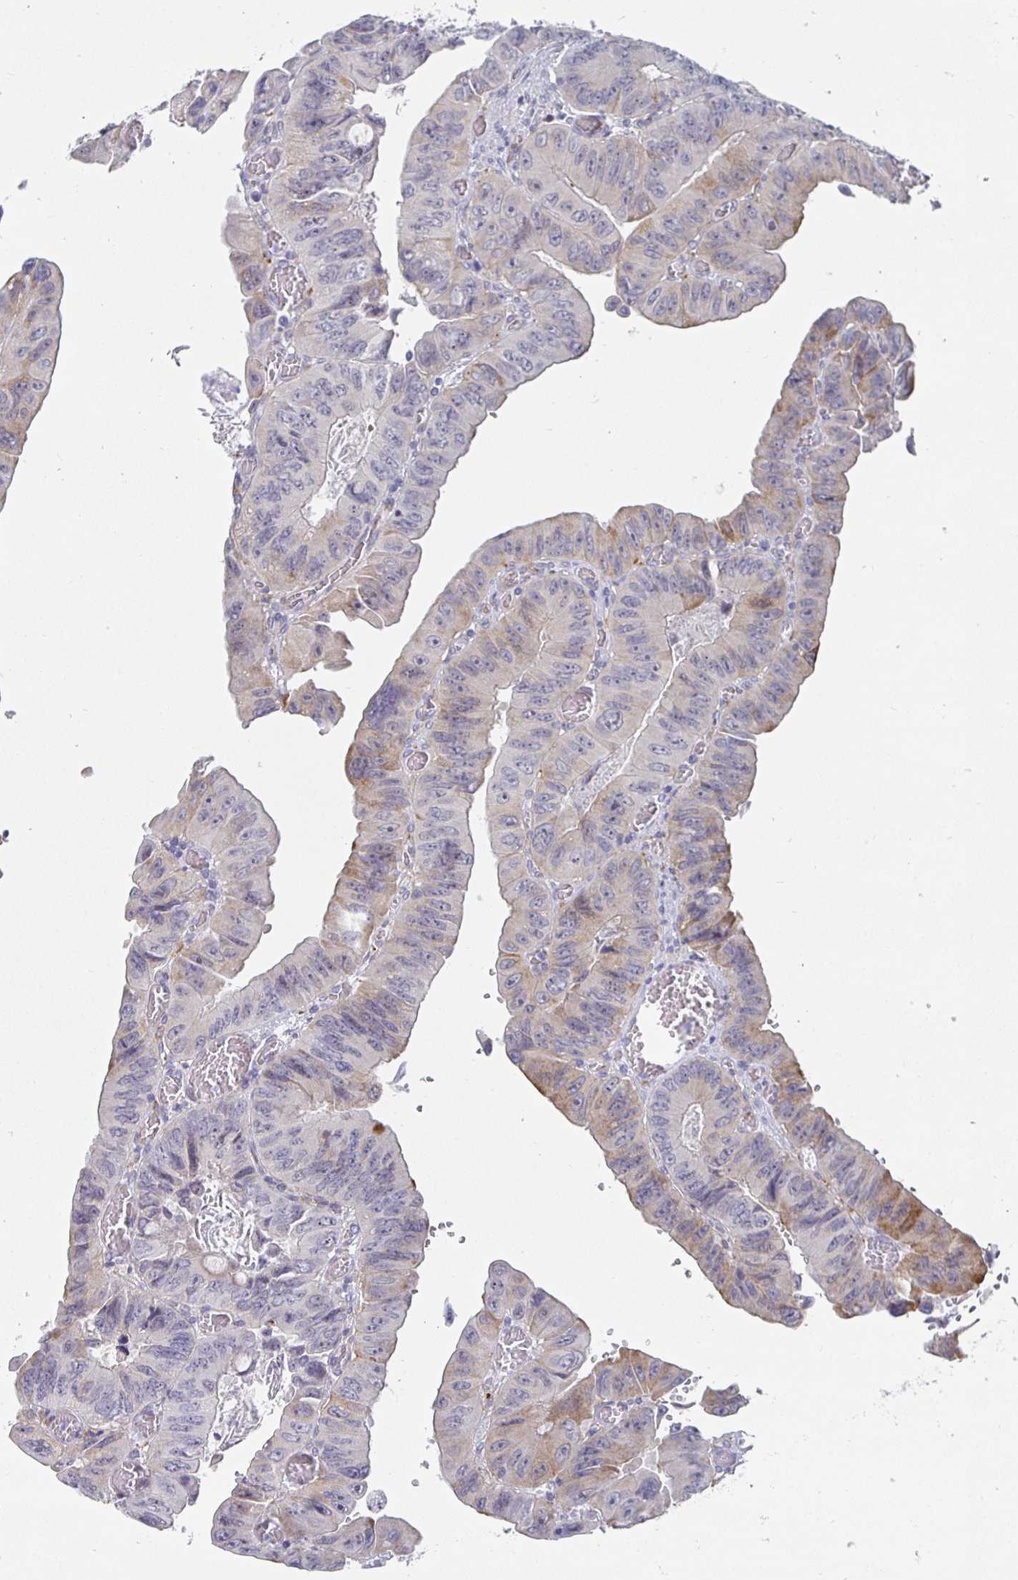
{"staining": {"intensity": "moderate", "quantity": "<25%", "location": "cytoplasmic/membranous"}, "tissue": "colorectal cancer", "cell_type": "Tumor cells", "image_type": "cancer", "snomed": [{"axis": "morphology", "description": "Adenocarcinoma, NOS"}, {"axis": "topography", "description": "Colon"}], "caption": "Brown immunohistochemical staining in colorectal cancer exhibits moderate cytoplasmic/membranous expression in about <25% of tumor cells.", "gene": "S100G", "patient": {"sex": "female", "age": 84}}